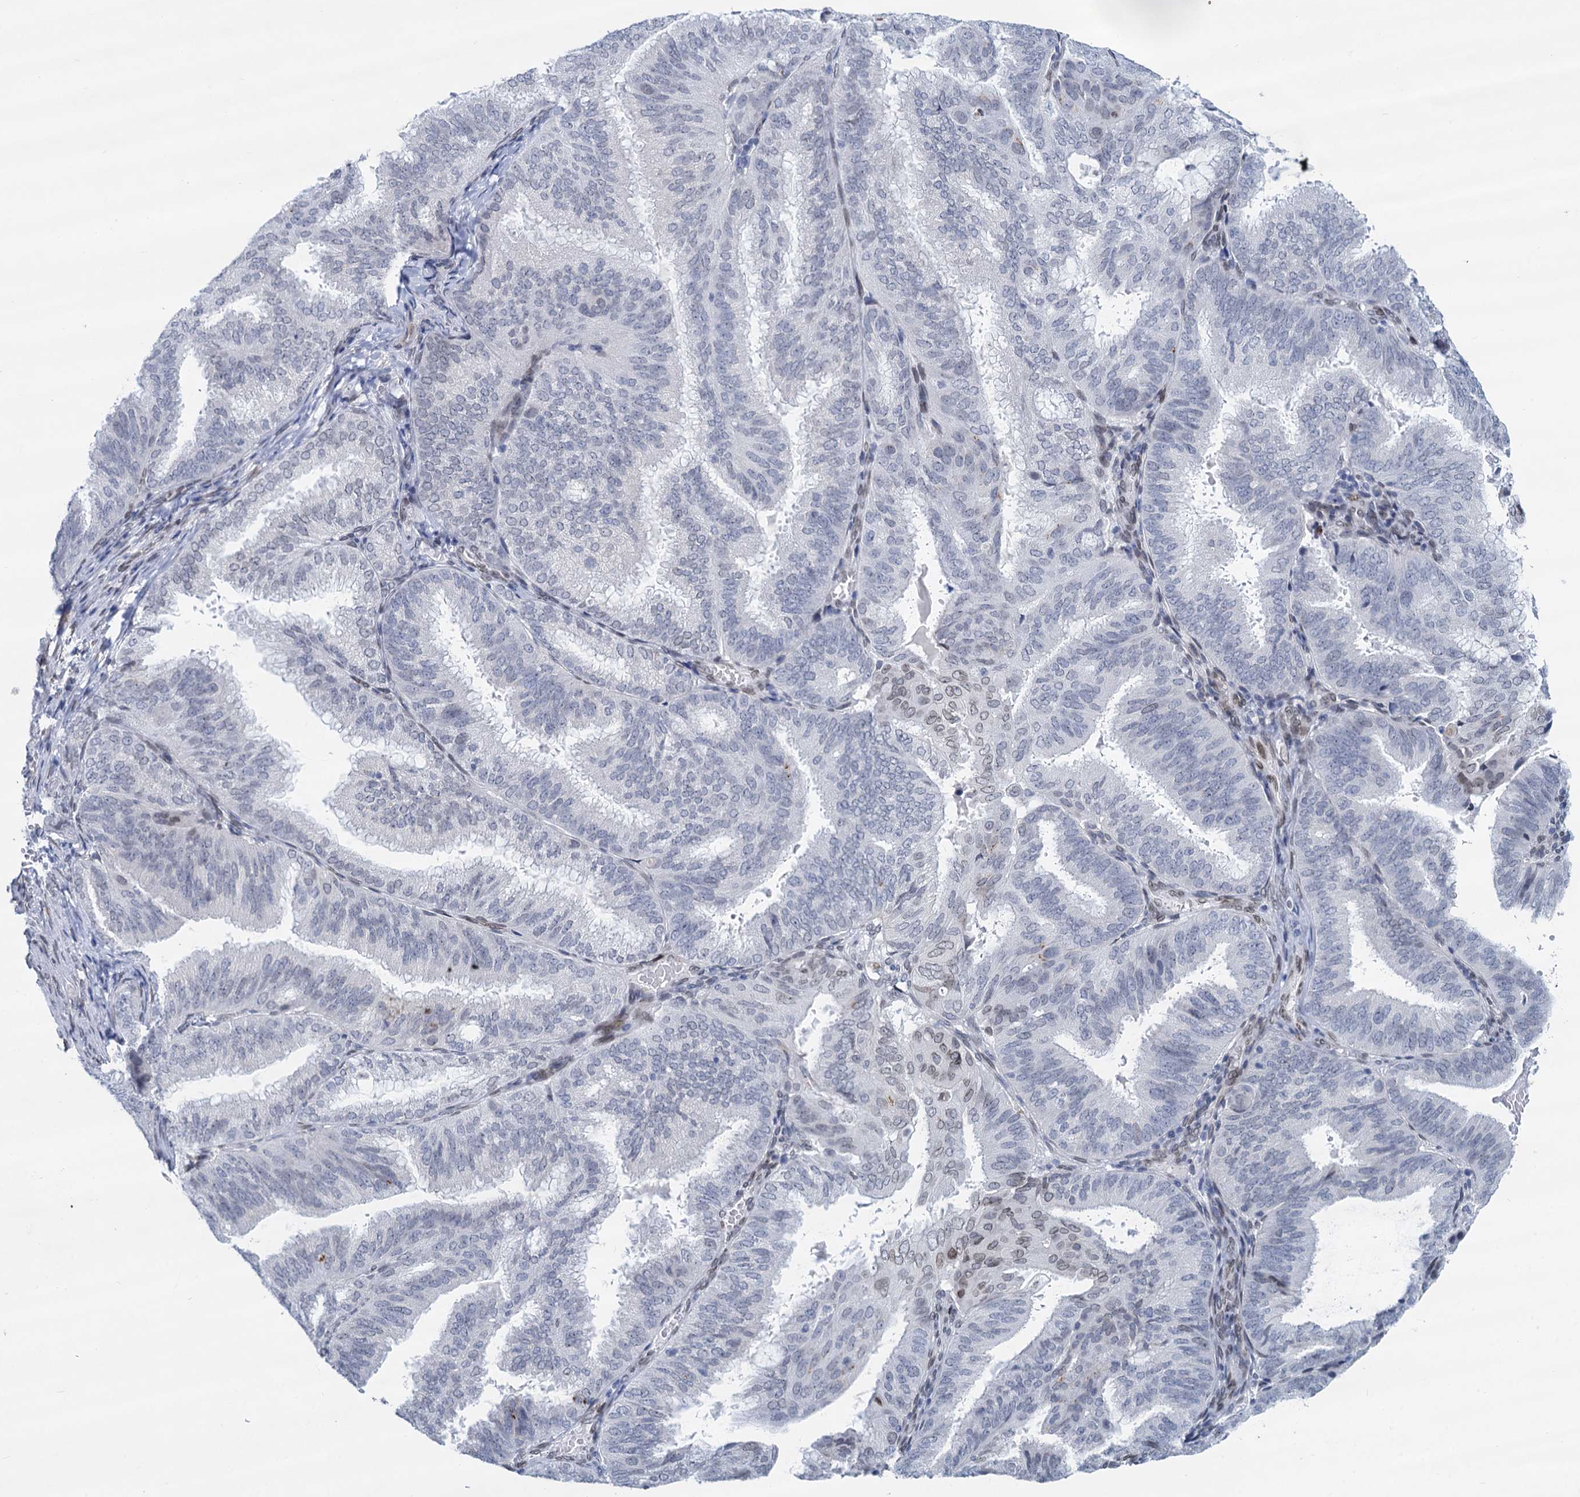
{"staining": {"intensity": "weak", "quantity": "<25%", "location": "cytoplasmic/membranous,nuclear"}, "tissue": "endometrial cancer", "cell_type": "Tumor cells", "image_type": "cancer", "snomed": [{"axis": "morphology", "description": "Adenocarcinoma, NOS"}, {"axis": "topography", "description": "Endometrium"}], "caption": "The immunohistochemistry image has no significant expression in tumor cells of endometrial adenocarcinoma tissue.", "gene": "PRSS35", "patient": {"sex": "female", "age": 49}}